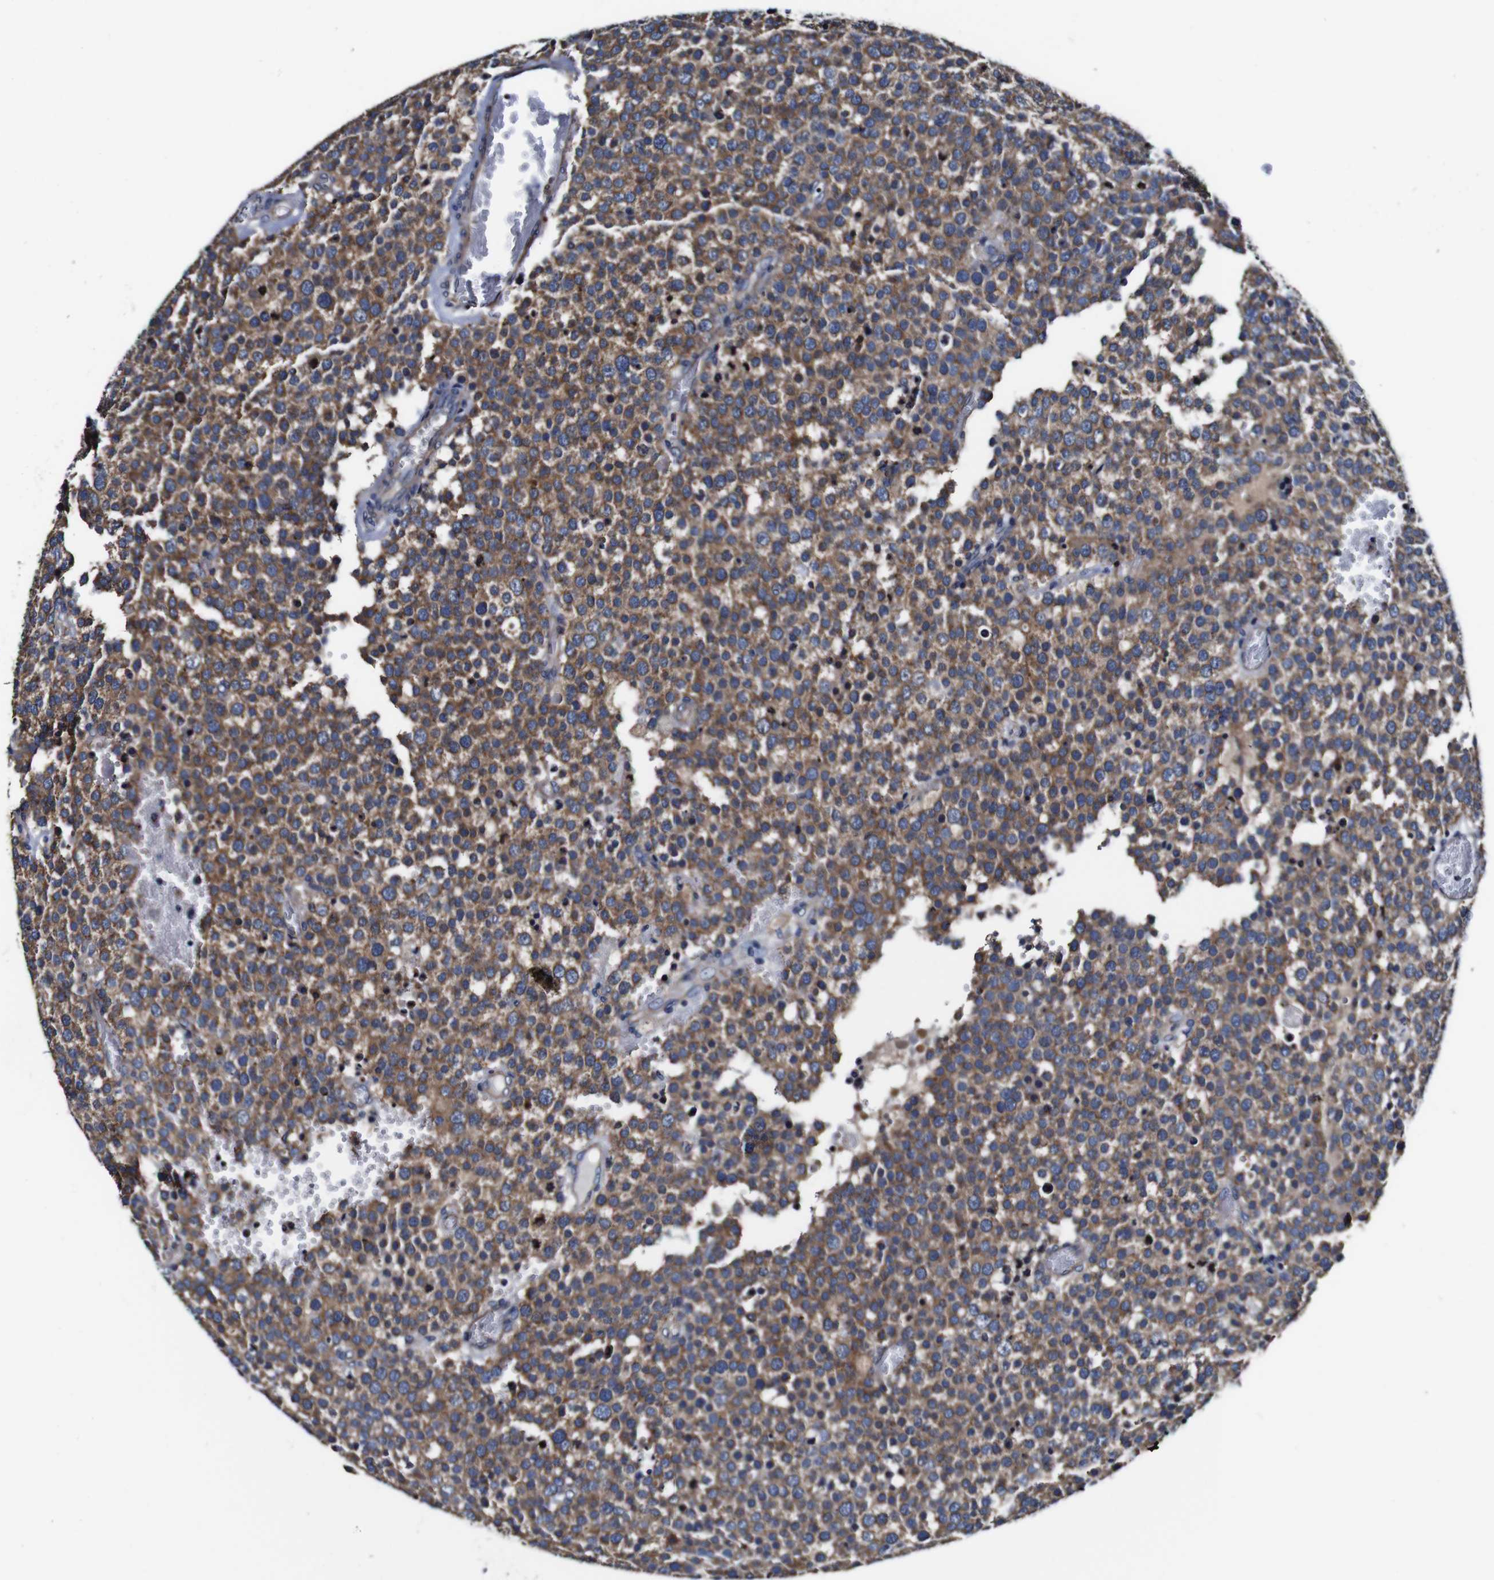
{"staining": {"intensity": "moderate", "quantity": ">75%", "location": "cytoplasmic/membranous"}, "tissue": "testis cancer", "cell_type": "Tumor cells", "image_type": "cancer", "snomed": [{"axis": "morphology", "description": "Normal tissue, NOS"}, {"axis": "morphology", "description": "Seminoma, NOS"}, {"axis": "topography", "description": "Testis"}], "caption": "Protein expression analysis of testis cancer reveals moderate cytoplasmic/membranous expression in approximately >75% of tumor cells. The protein is shown in brown color, while the nuclei are stained blue.", "gene": "PDCD6IP", "patient": {"sex": "male", "age": 71}}